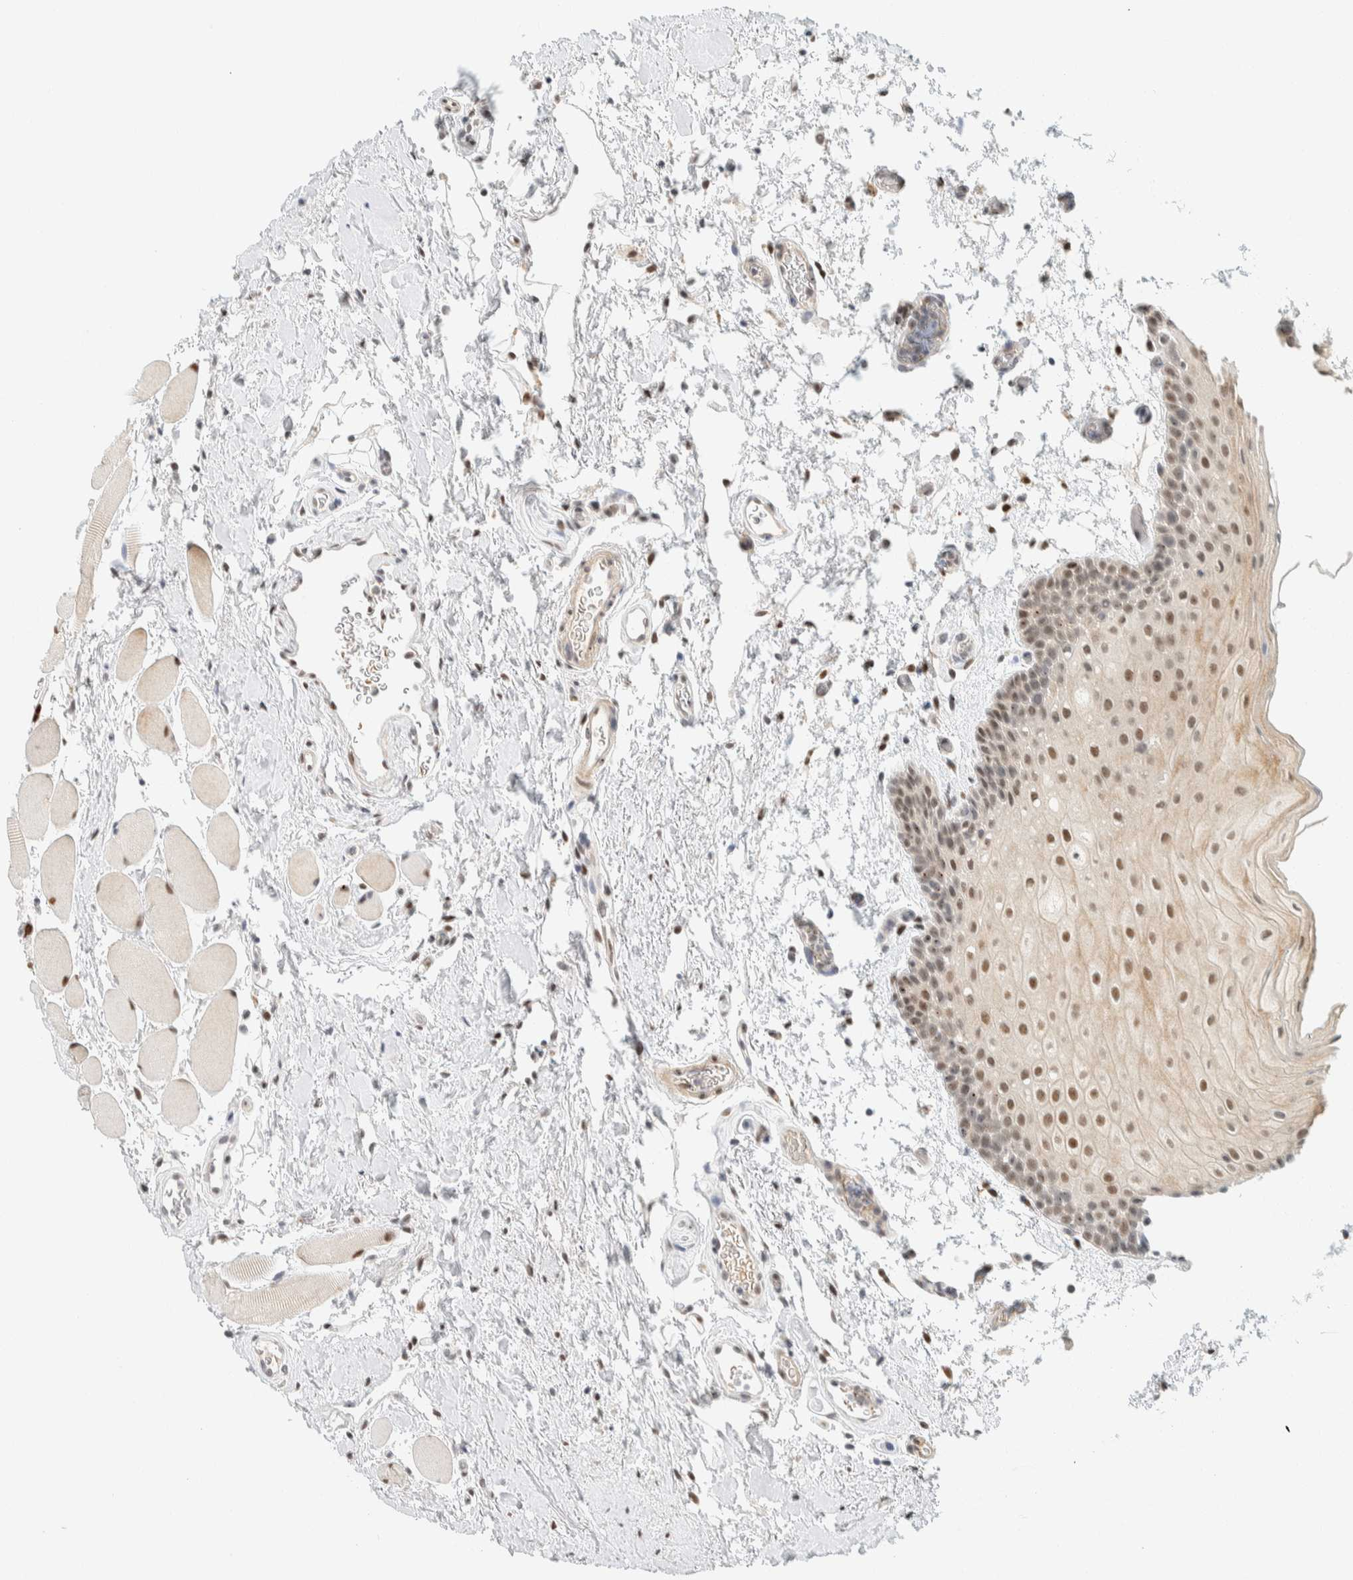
{"staining": {"intensity": "moderate", "quantity": ">75%", "location": "nuclear"}, "tissue": "oral mucosa", "cell_type": "Squamous epithelial cells", "image_type": "normal", "snomed": [{"axis": "morphology", "description": "Normal tissue, NOS"}, {"axis": "topography", "description": "Oral tissue"}], "caption": "Moderate nuclear positivity for a protein is present in approximately >75% of squamous epithelial cells of benign oral mucosa using IHC.", "gene": "ZNF683", "patient": {"sex": "male", "age": 62}}